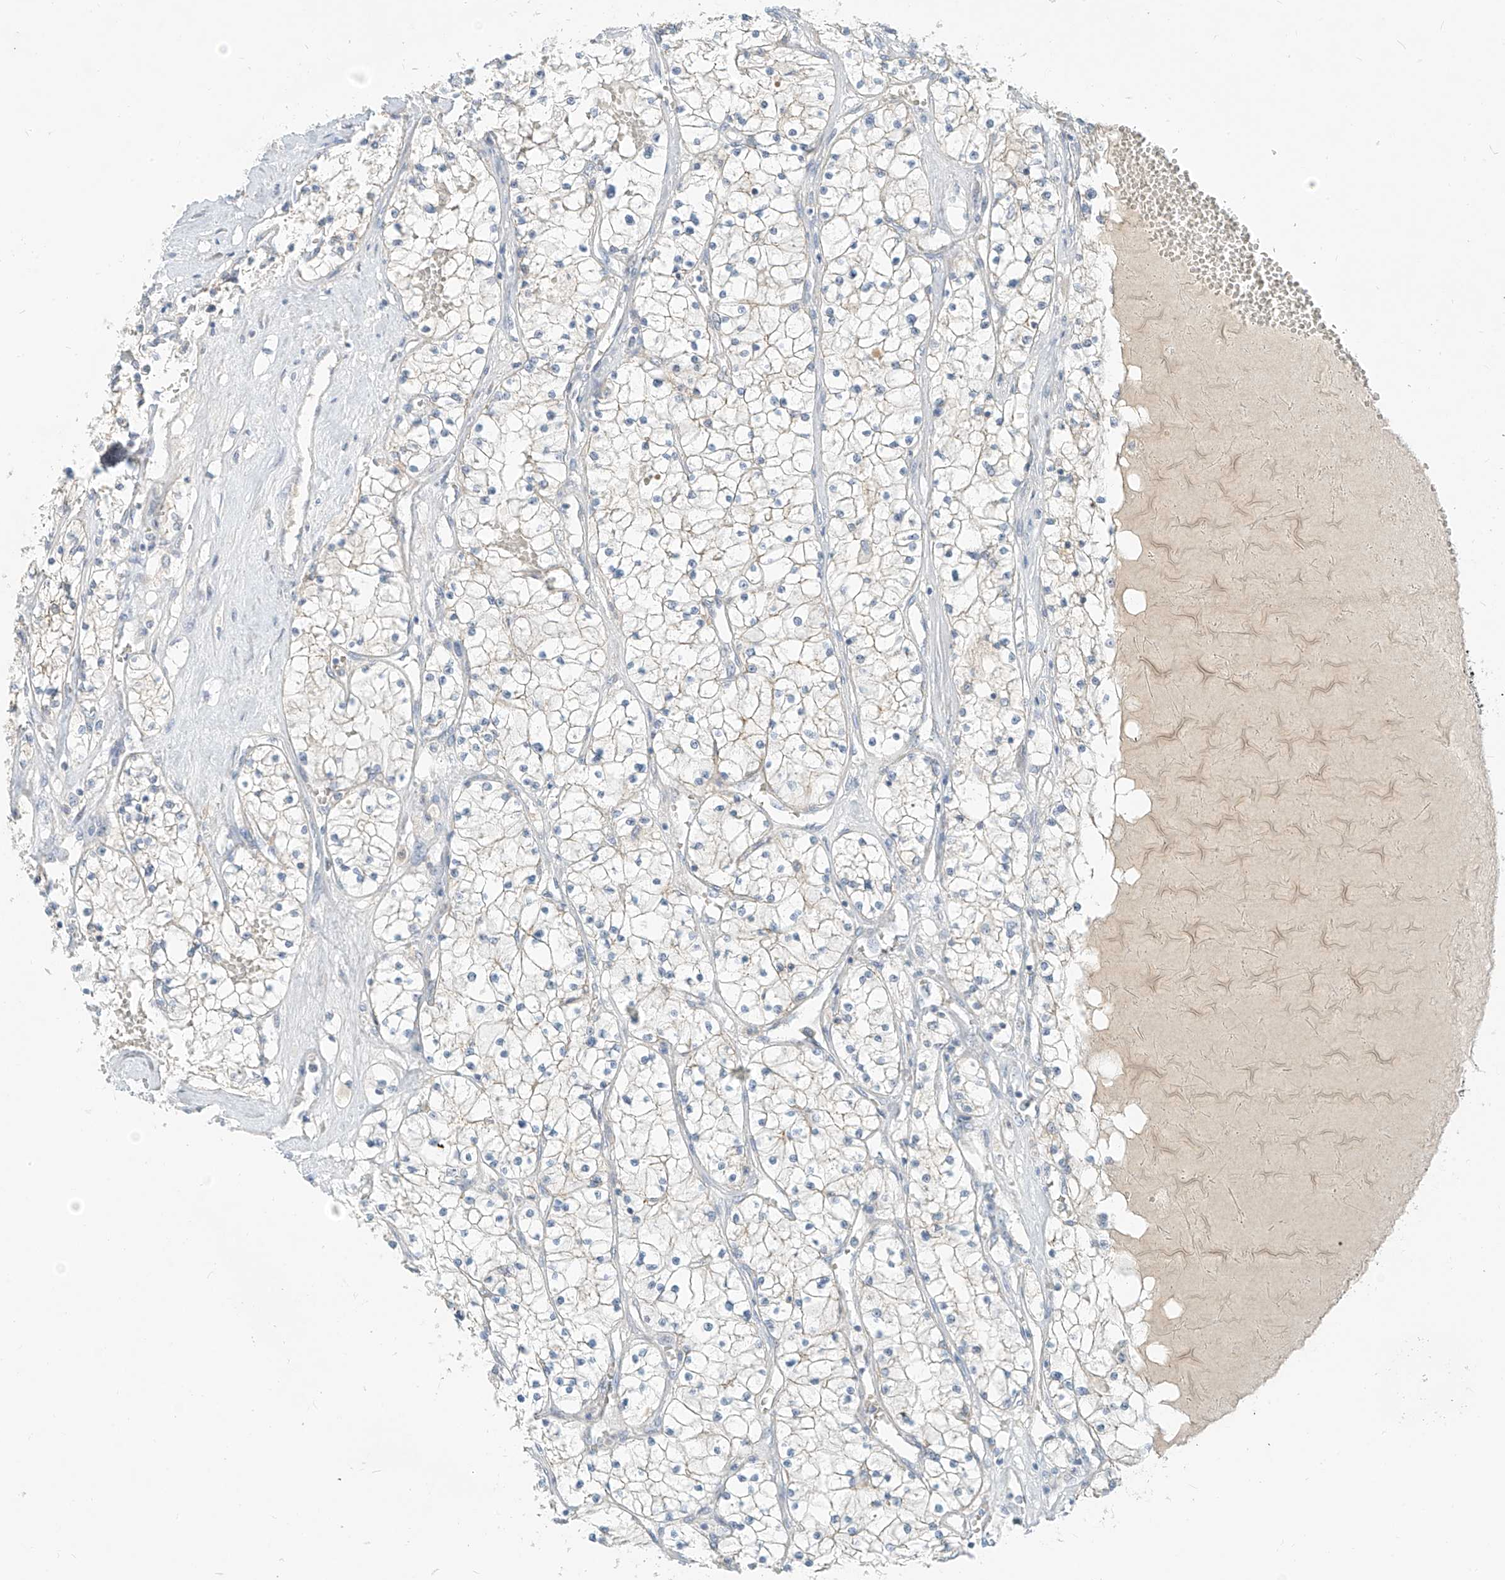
{"staining": {"intensity": "negative", "quantity": "none", "location": "none"}, "tissue": "renal cancer", "cell_type": "Tumor cells", "image_type": "cancer", "snomed": [{"axis": "morphology", "description": "Normal tissue, NOS"}, {"axis": "morphology", "description": "Adenocarcinoma, NOS"}, {"axis": "topography", "description": "Kidney"}], "caption": "High magnification brightfield microscopy of adenocarcinoma (renal) stained with DAB (brown) and counterstained with hematoxylin (blue): tumor cells show no significant expression.", "gene": "C2orf42", "patient": {"sex": "male", "age": 68}}